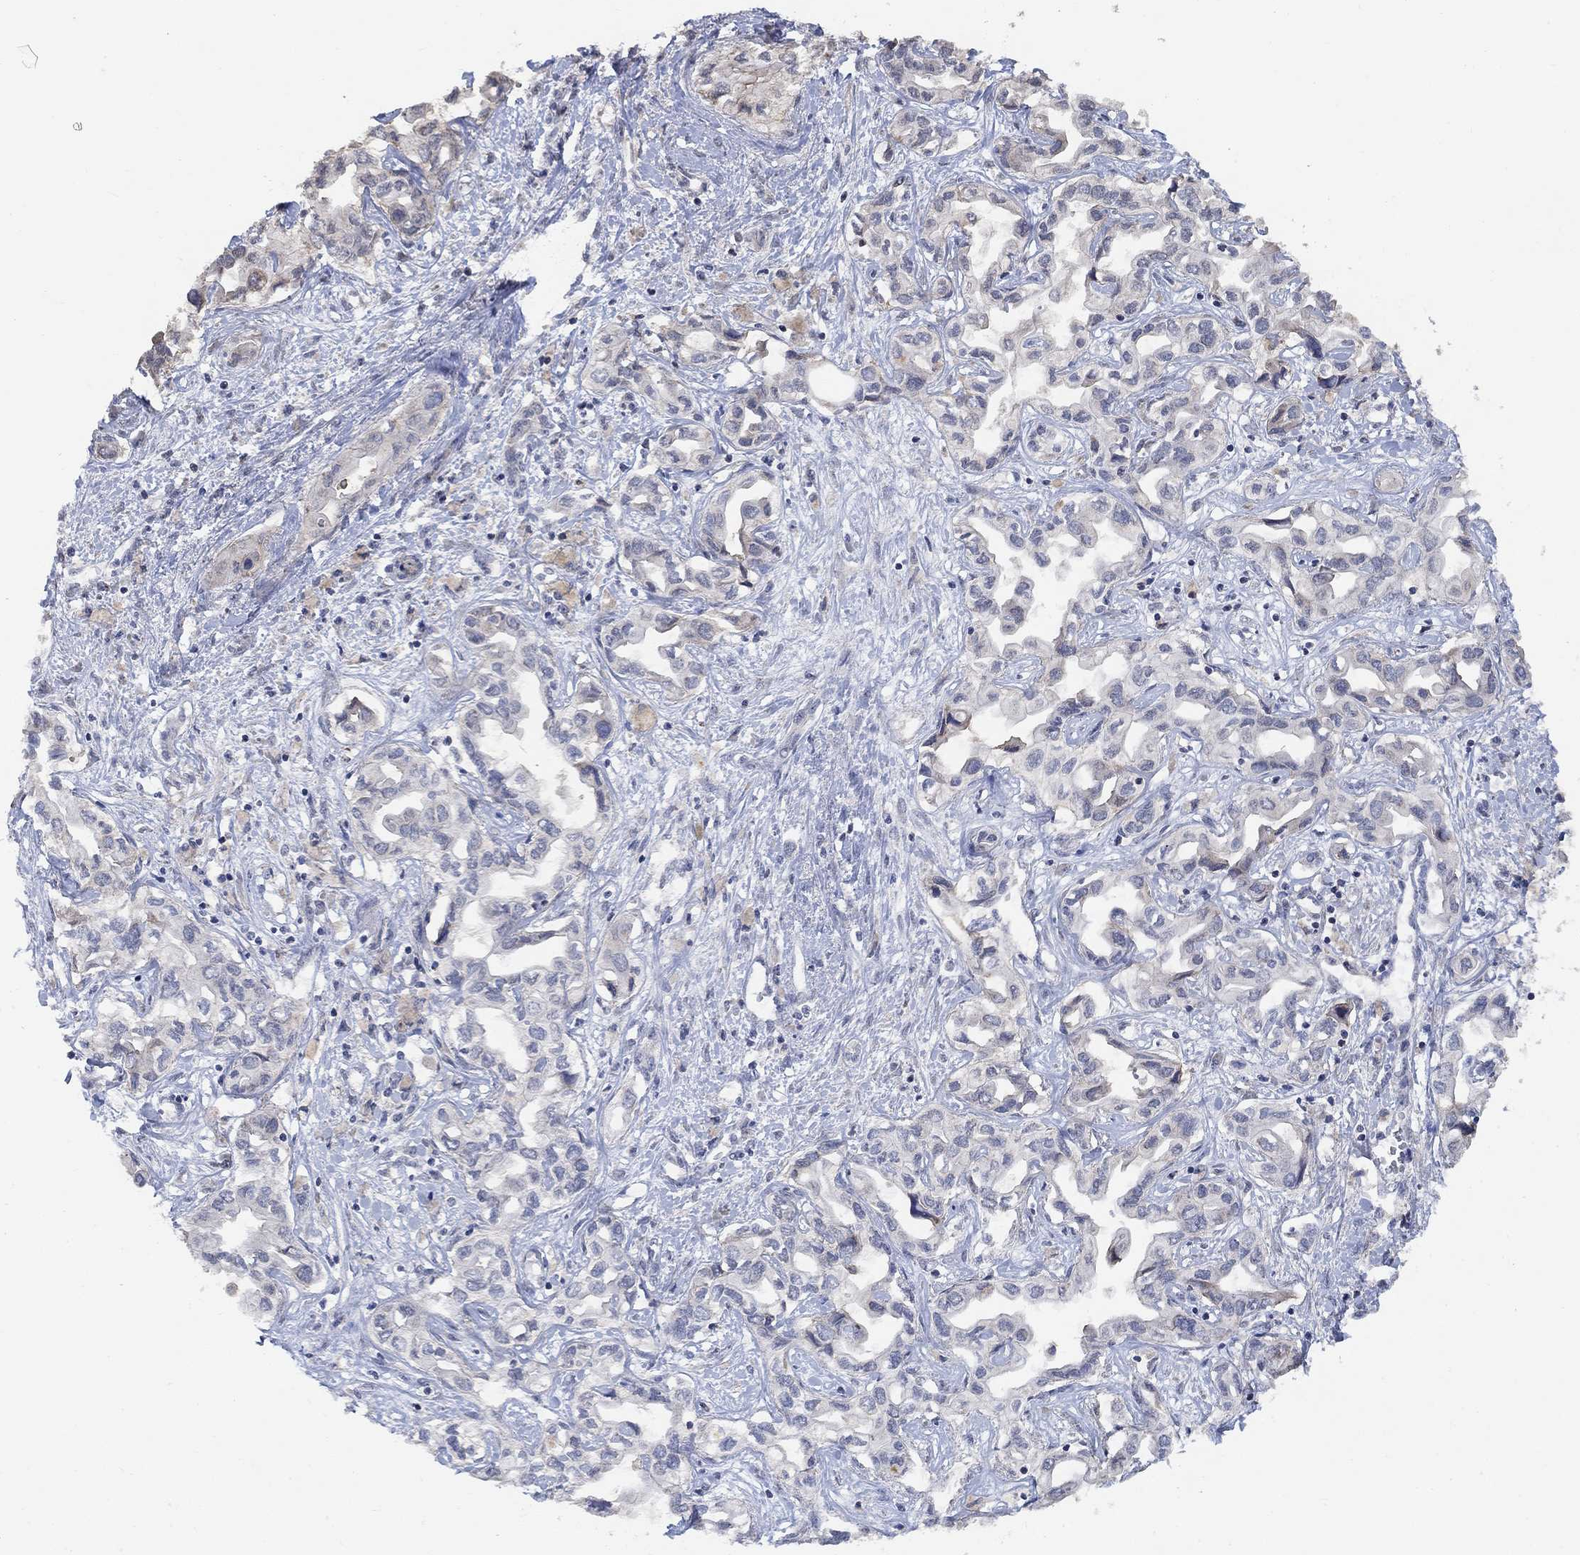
{"staining": {"intensity": "negative", "quantity": "none", "location": "none"}, "tissue": "liver cancer", "cell_type": "Tumor cells", "image_type": "cancer", "snomed": [{"axis": "morphology", "description": "Cholangiocarcinoma"}, {"axis": "topography", "description": "Liver"}], "caption": "Tumor cells show no significant expression in cholangiocarcinoma (liver).", "gene": "UNC5B", "patient": {"sex": "female", "age": 64}}